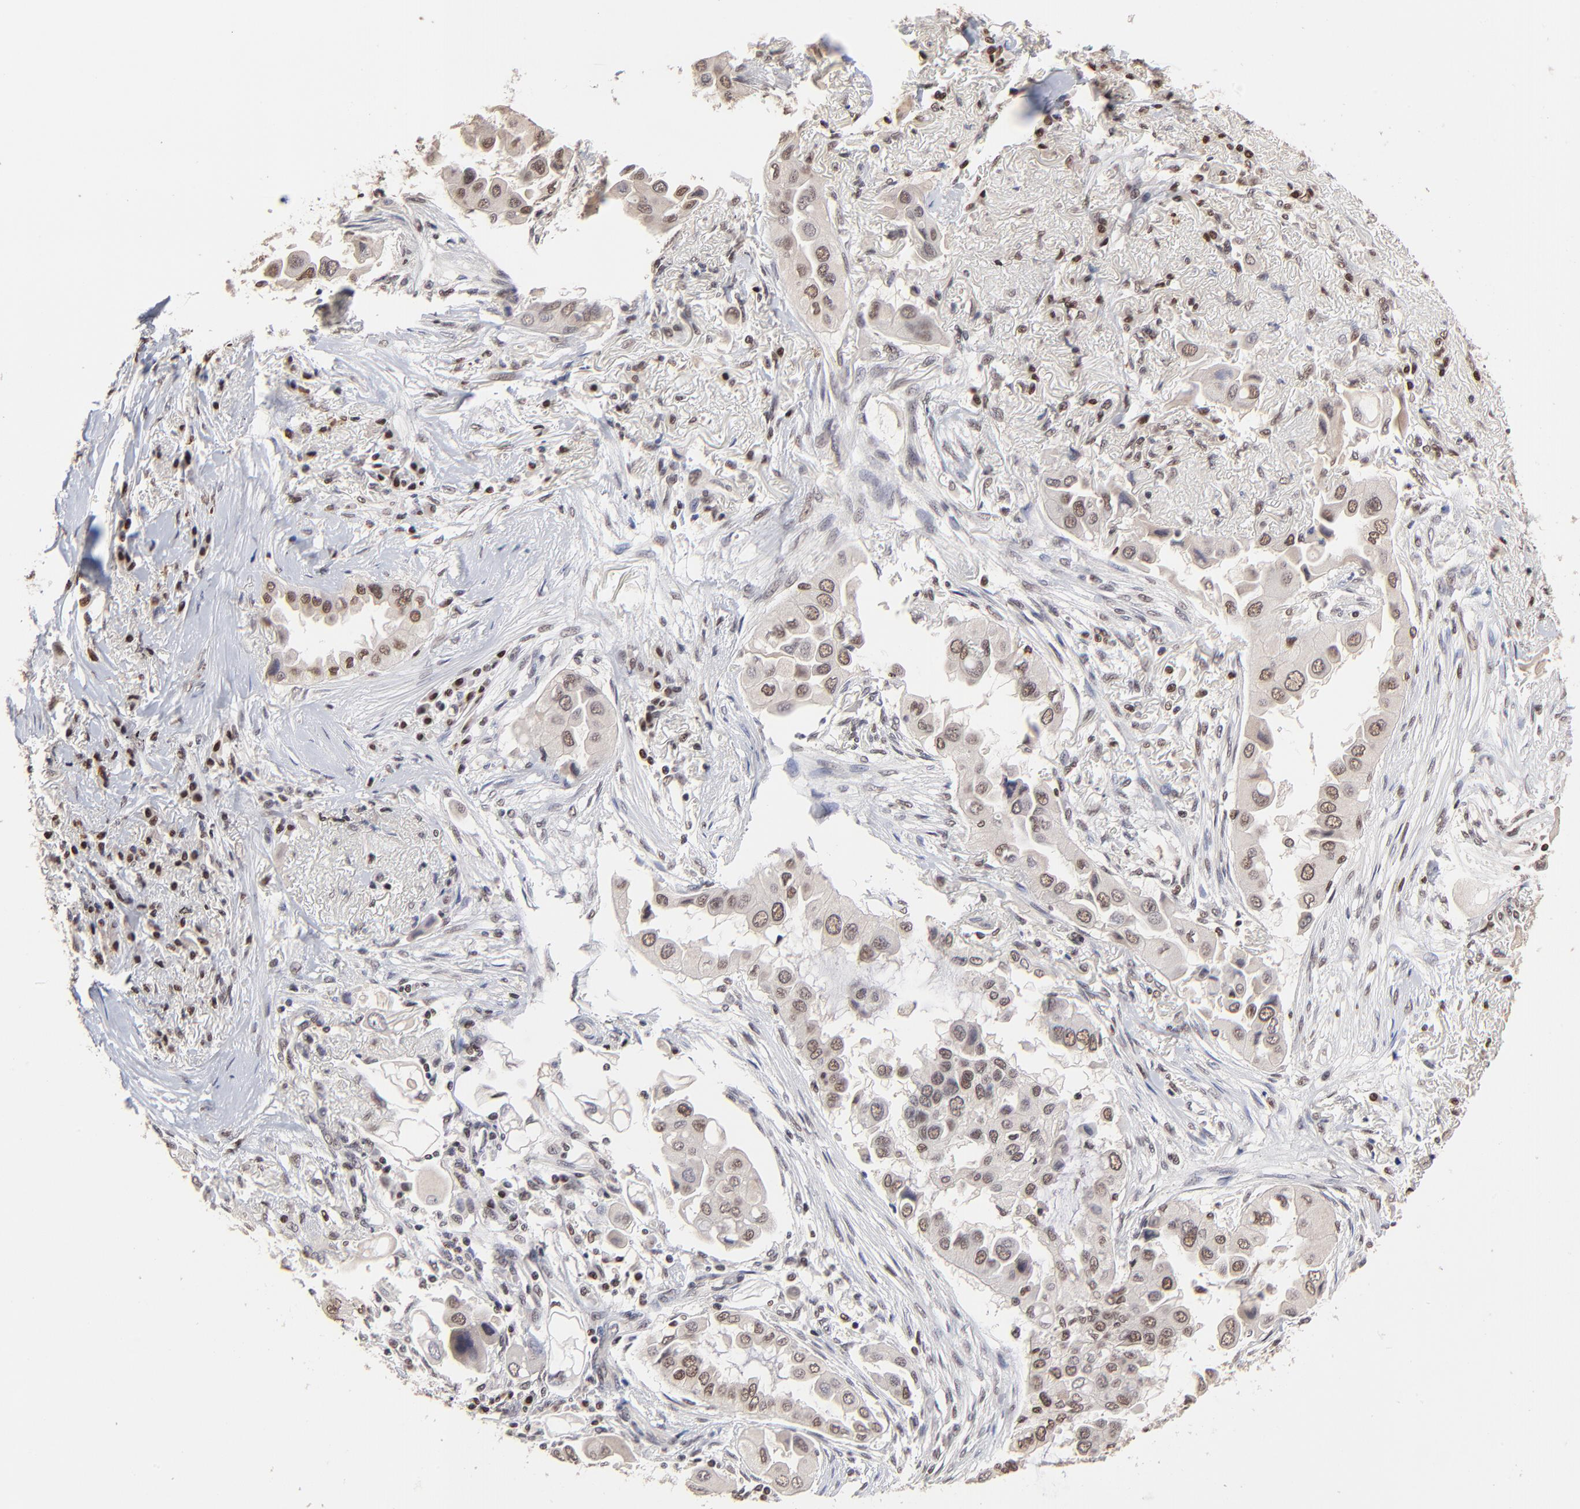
{"staining": {"intensity": "weak", "quantity": "25%-75%", "location": "cytoplasmic/membranous,nuclear"}, "tissue": "lung cancer", "cell_type": "Tumor cells", "image_type": "cancer", "snomed": [{"axis": "morphology", "description": "Adenocarcinoma, NOS"}, {"axis": "topography", "description": "Lung"}], "caption": "Immunohistochemical staining of human lung cancer (adenocarcinoma) exhibits low levels of weak cytoplasmic/membranous and nuclear protein expression in about 25%-75% of tumor cells.", "gene": "DSN1", "patient": {"sex": "female", "age": 76}}